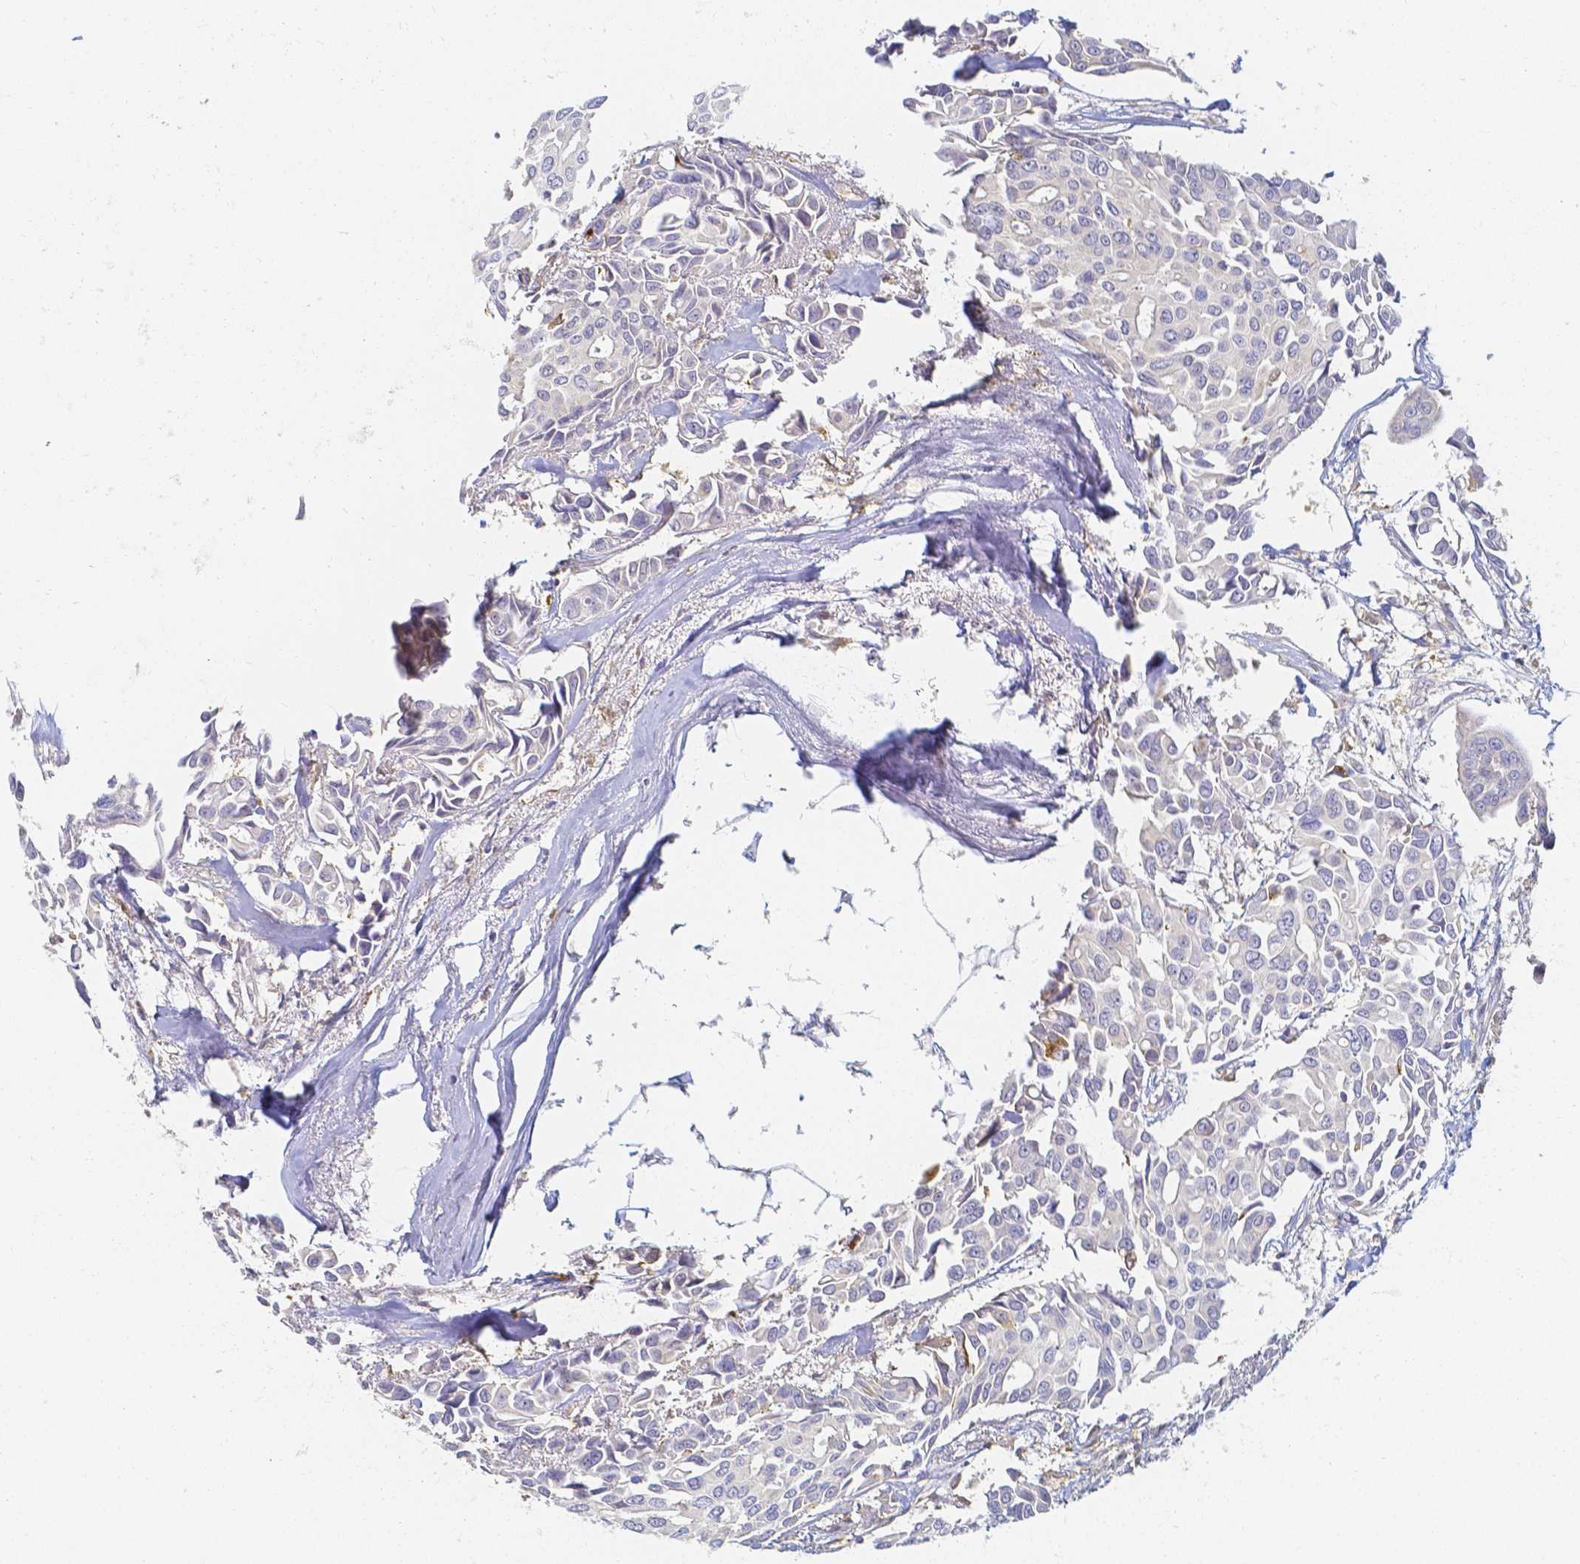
{"staining": {"intensity": "negative", "quantity": "none", "location": "none"}, "tissue": "breast cancer", "cell_type": "Tumor cells", "image_type": "cancer", "snomed": [{"axis": "morphology", "description": "Duct carcinoma"}, {"axis": "topography", "description": "Breast"}], "caption": "A high-resolution histopathology image shows immunohistochemistry (IHC) staining of intraductal carcinoma (breast), which shows no significant staining in tumor cells.", "gene": "KCNH1", "patient": {"sex": "female", "age": 54}}